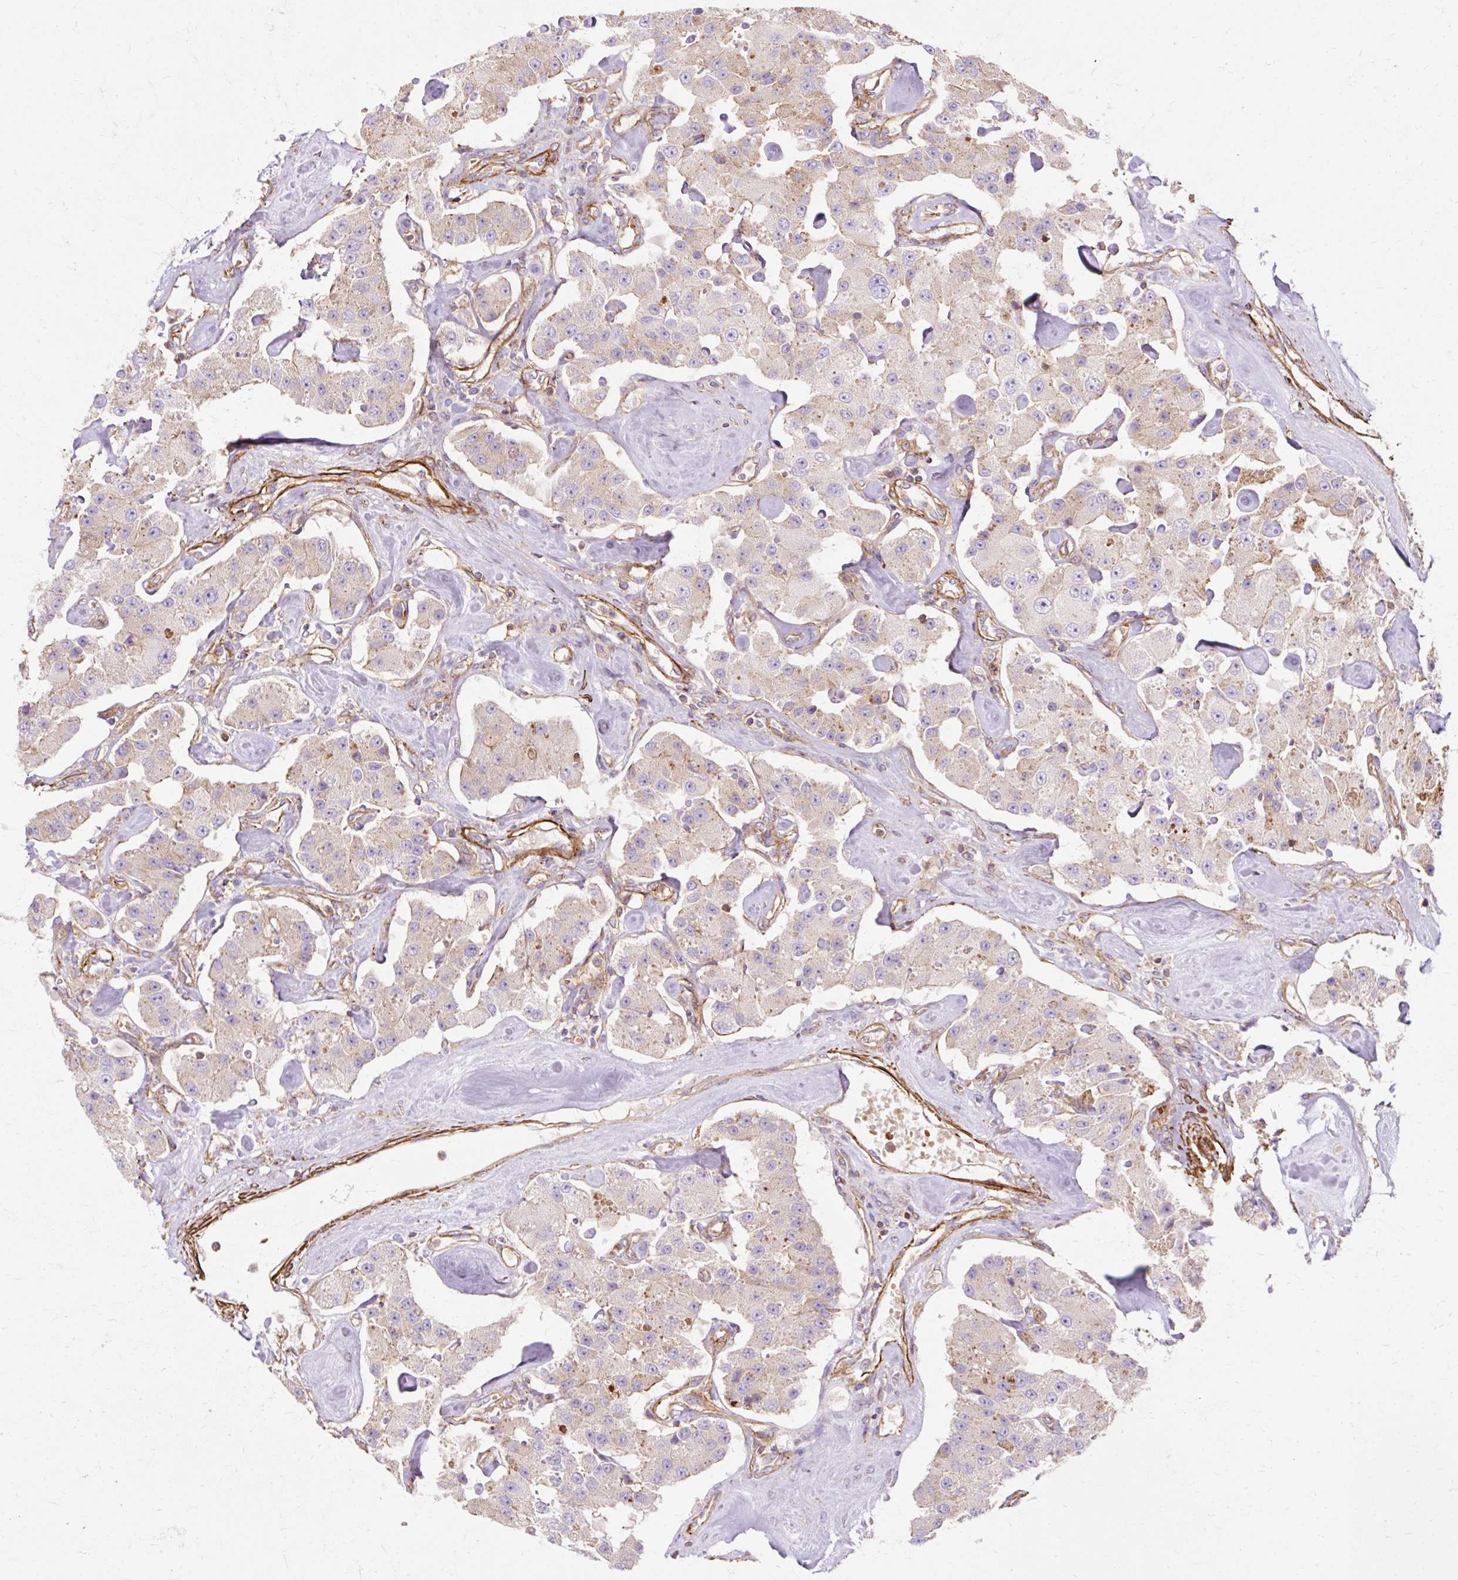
{"staining": {"intensity": "weak", "quantity": "<25%", "location": "cytoplasmic/membranous"}, "tissue": "carcinoid", "cell_type": "Tumor cells", "image_type": "cancer", "snomed": [{"axis": "morphology", "description": "Carcinoid, malignant, NOS"}, {"axis": "topography", "description": "Pancreas"}], "caption": "This is an immunohistochemistry (IHC) micrograph of carcinoid. There is no staining in tumor cells.", "gene": "TBC1D2B", "patient": {"sex": "male", "age": 41}}